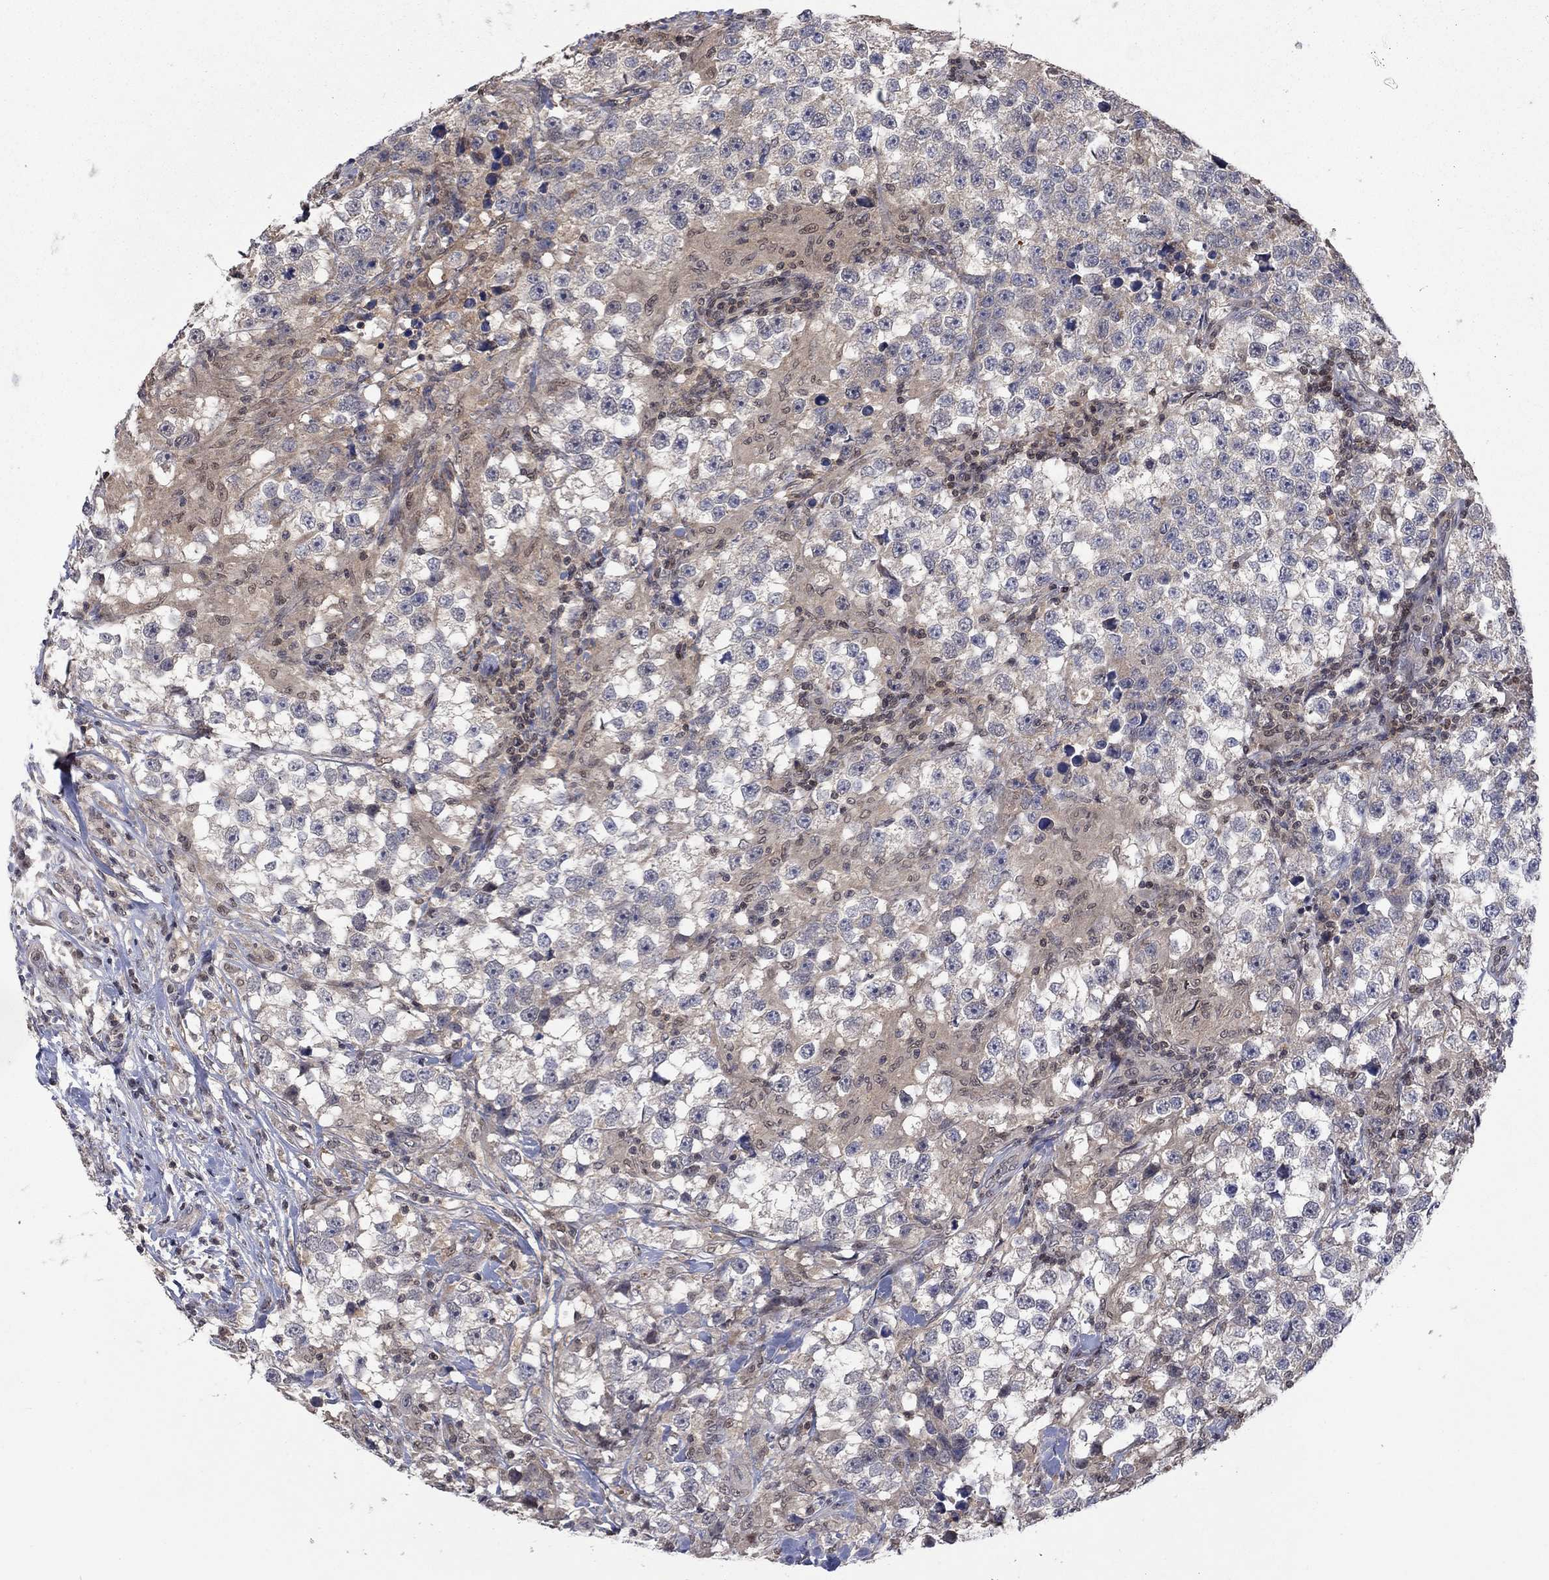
{"staining": {"intensity": "weak", "quantity": "<25%", "location": "cytoplasmic/membranous"}, "tissue": "testis cancer", "cell_type": "Tumor cells", "image_type": "cancer", "snomed": [{"axis": "morphology", "description": "Seminoma, NOS"}, {"axis": "topography", "description": "Testis"}], "caption": "A high-resolution micrograph shows immunohistochemistry staining of testis cancer, which reveals no significant staining in tumor cells.", "gene": "IAH1", "patient": {"sex": "male", "age": 46}}